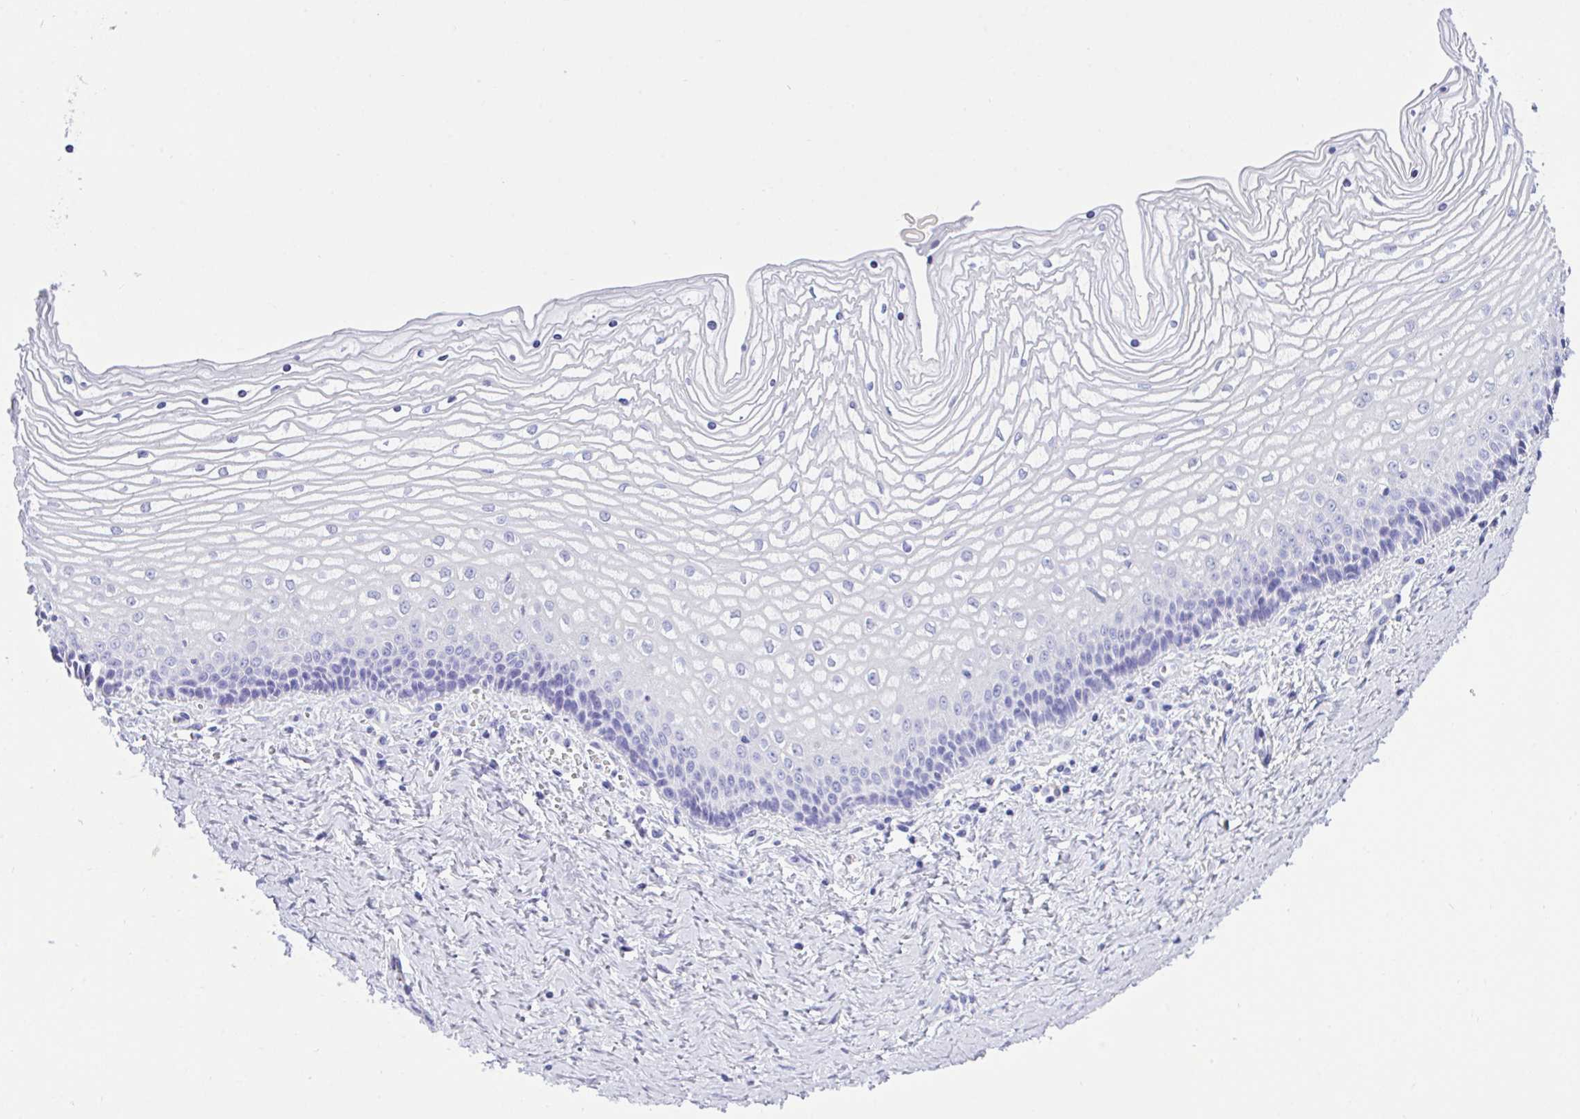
{"staining": {"intensity": "weak", "quantity": "<25%", "location": "cytoplasmic/membranous"}, "tissue": "vagina", "cell_type": "Squamous epithelial cells", "image_type": "normal", "snomed": [{"axis": "morphology", "description": "Normal tissue, NOS"}, {"axis": "topography", "description": "Vagina"}], "caption": "The photomicrograph displays no significant positivity in squamous epithelial cells of vagina. (Brightfield microscopy of DAB (3,3'-diaminobenzidine) immunohistochemistry (IHC) at high magnification).", "gene": "AKR1D1", "patient": {"sex": "female", "age": 45}}